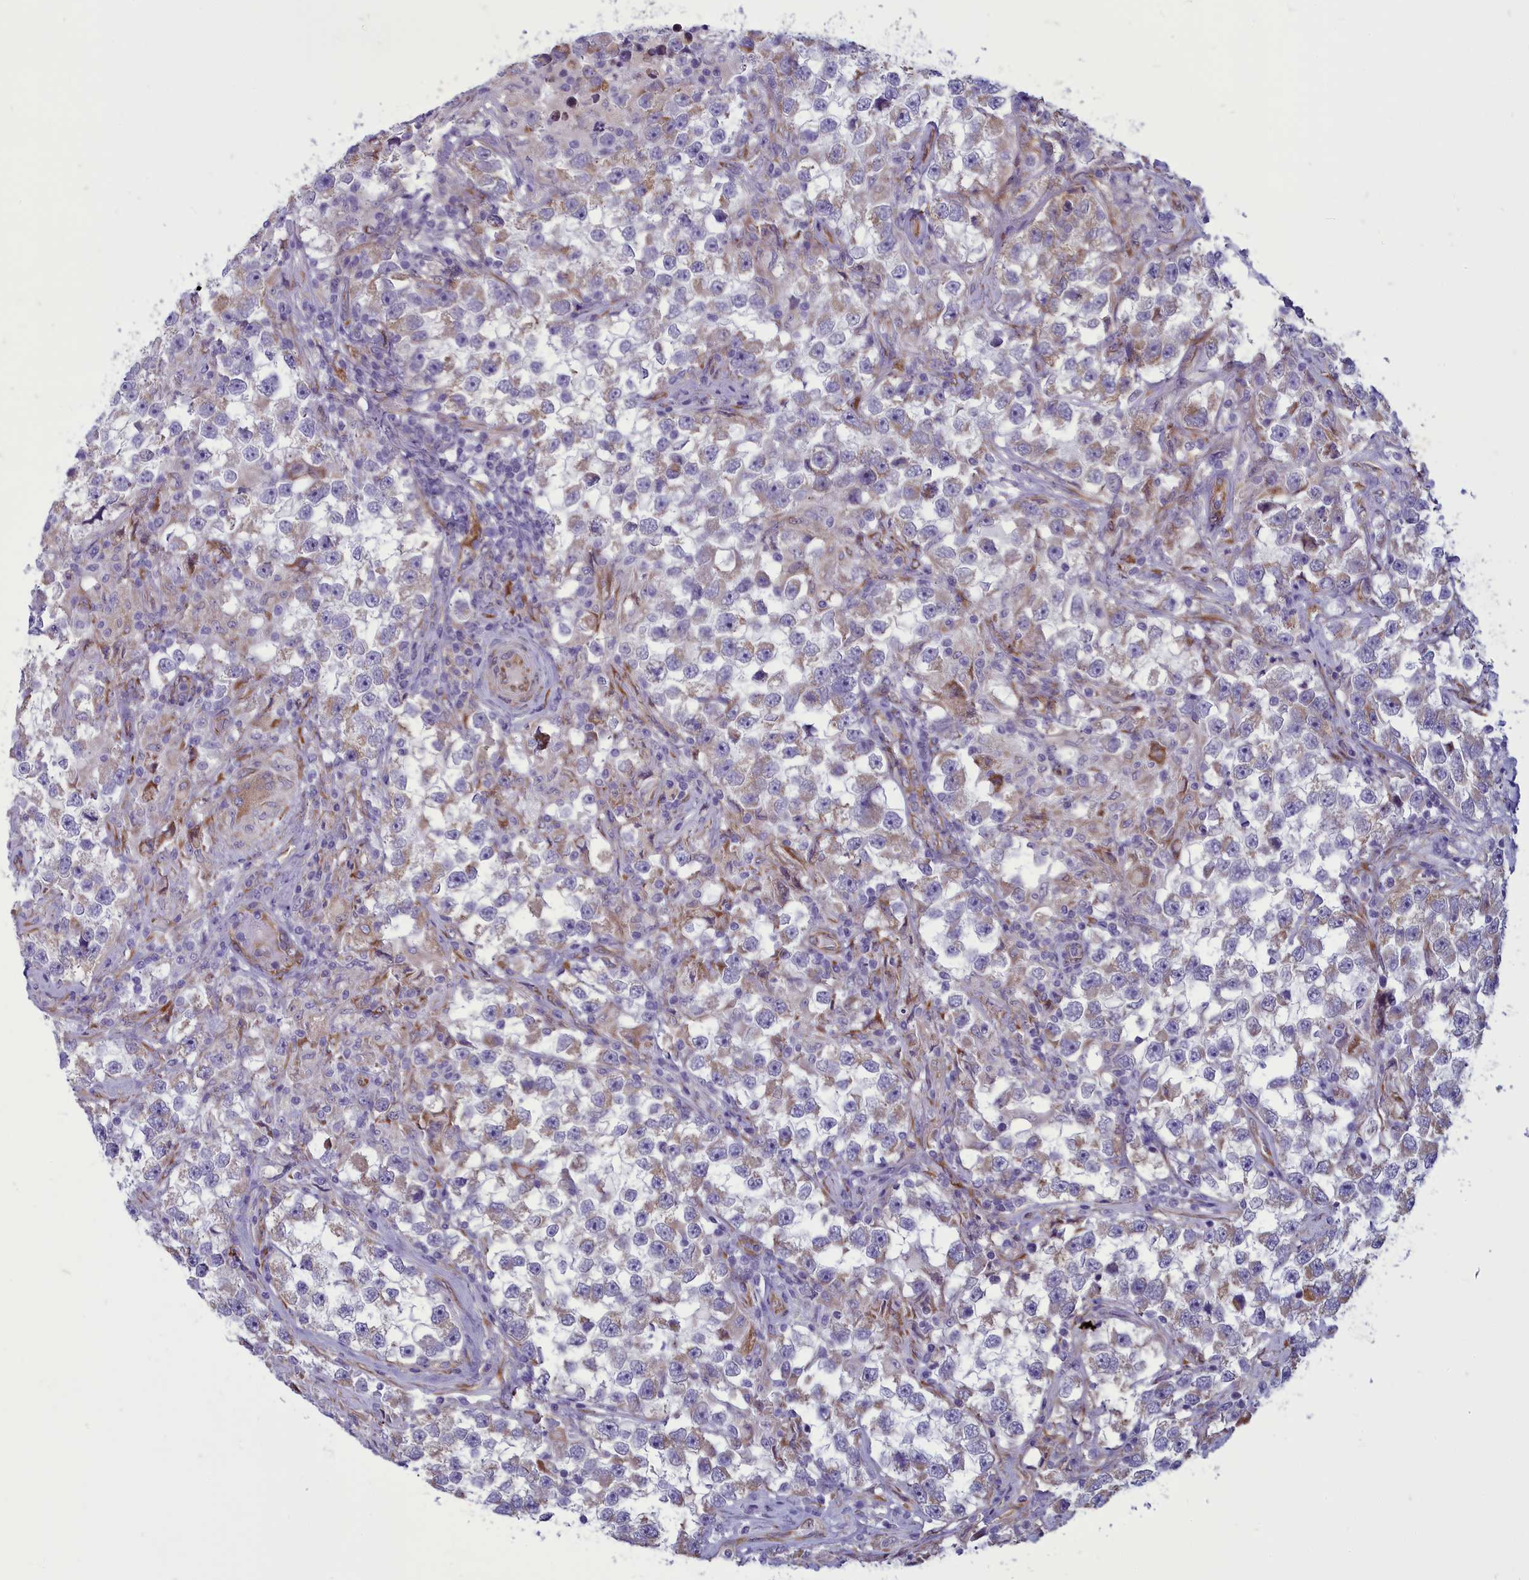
{"staining": {"intensity": "weak", "quantity": "<25%", "location": "cytoplasmic/membranous"}, "tissue": "testis cancer", "cell_type": "Tumor cells", "image_type": "cancer", "snomed": [{"axis": "morphology", "description": "Seminoma, NOS"}, {"axis": "topography", "description": "Testis"}], "caption": "Tumor cells show no significant staining in seminoma (testis).", "gene": "CENATAC", "patient": {"sex": "male", "age": 46}}